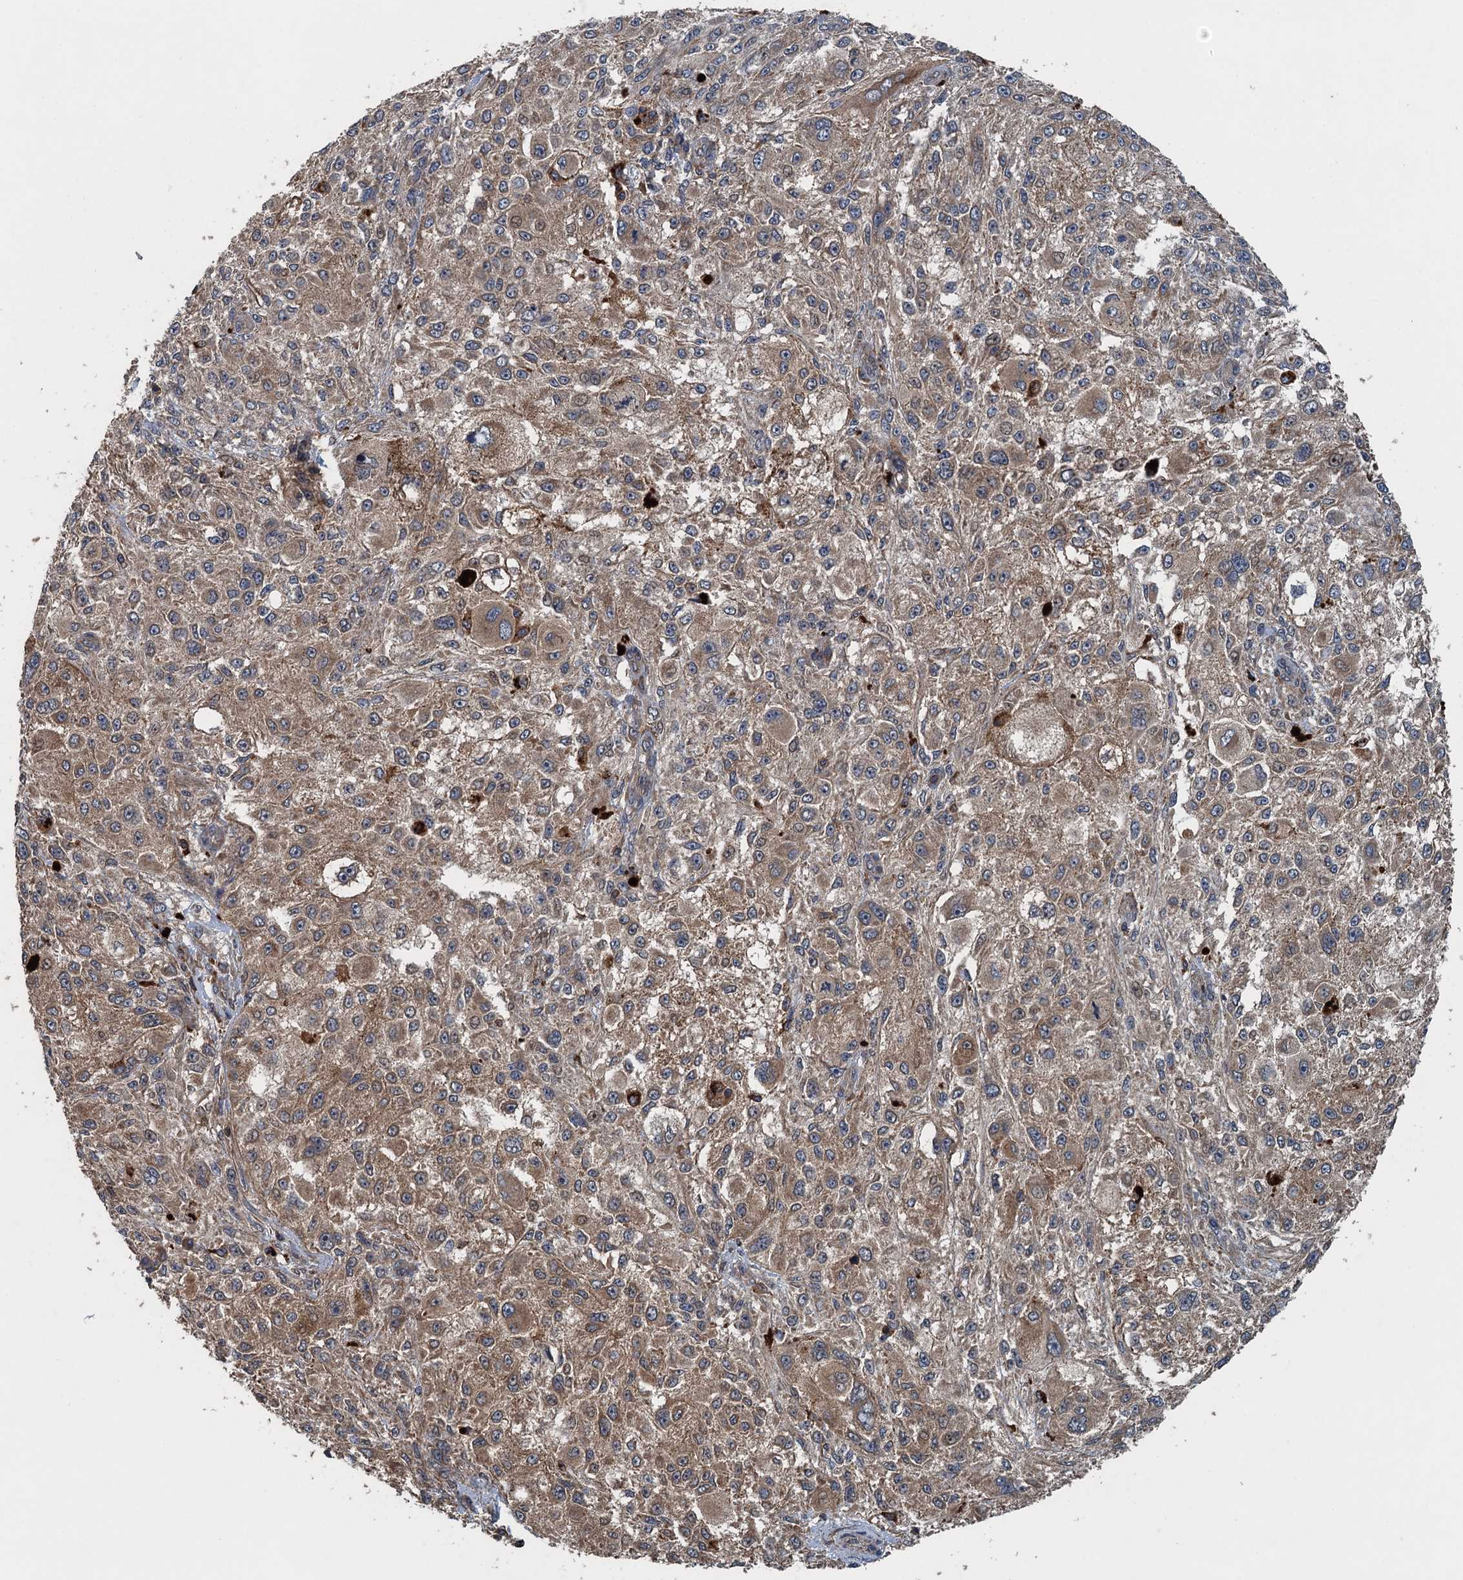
{"staining": {"intensity": "moderate", "quantity": ">75%", "location": "cytoplasmic/membranous"}, "tissue": "melanoma", "cell_type": "Tumor cells", "image_type": "cancer", "snomed": [{"axis": "morphology", "description": "Necrosis, NOS"}, {"axis": "morphology", "description": "Malignant melanoma, NOS"}, {"axis": "topography", "description": "Skin"}], "caption": "Tumor cells reveal medium levels of moderate cytoplasmic/membranous expression in approximately >75% of cells in malignant melanoma. The staining was performed using DAB (3,3'-diaminobenzidine) to visualize the protein expression in brown, while the nuclei were stained in blue with hematoxylin (Magnification: 20x).", "gene": "BORCS5", "patient": {"sex": "female", "age": 87}}